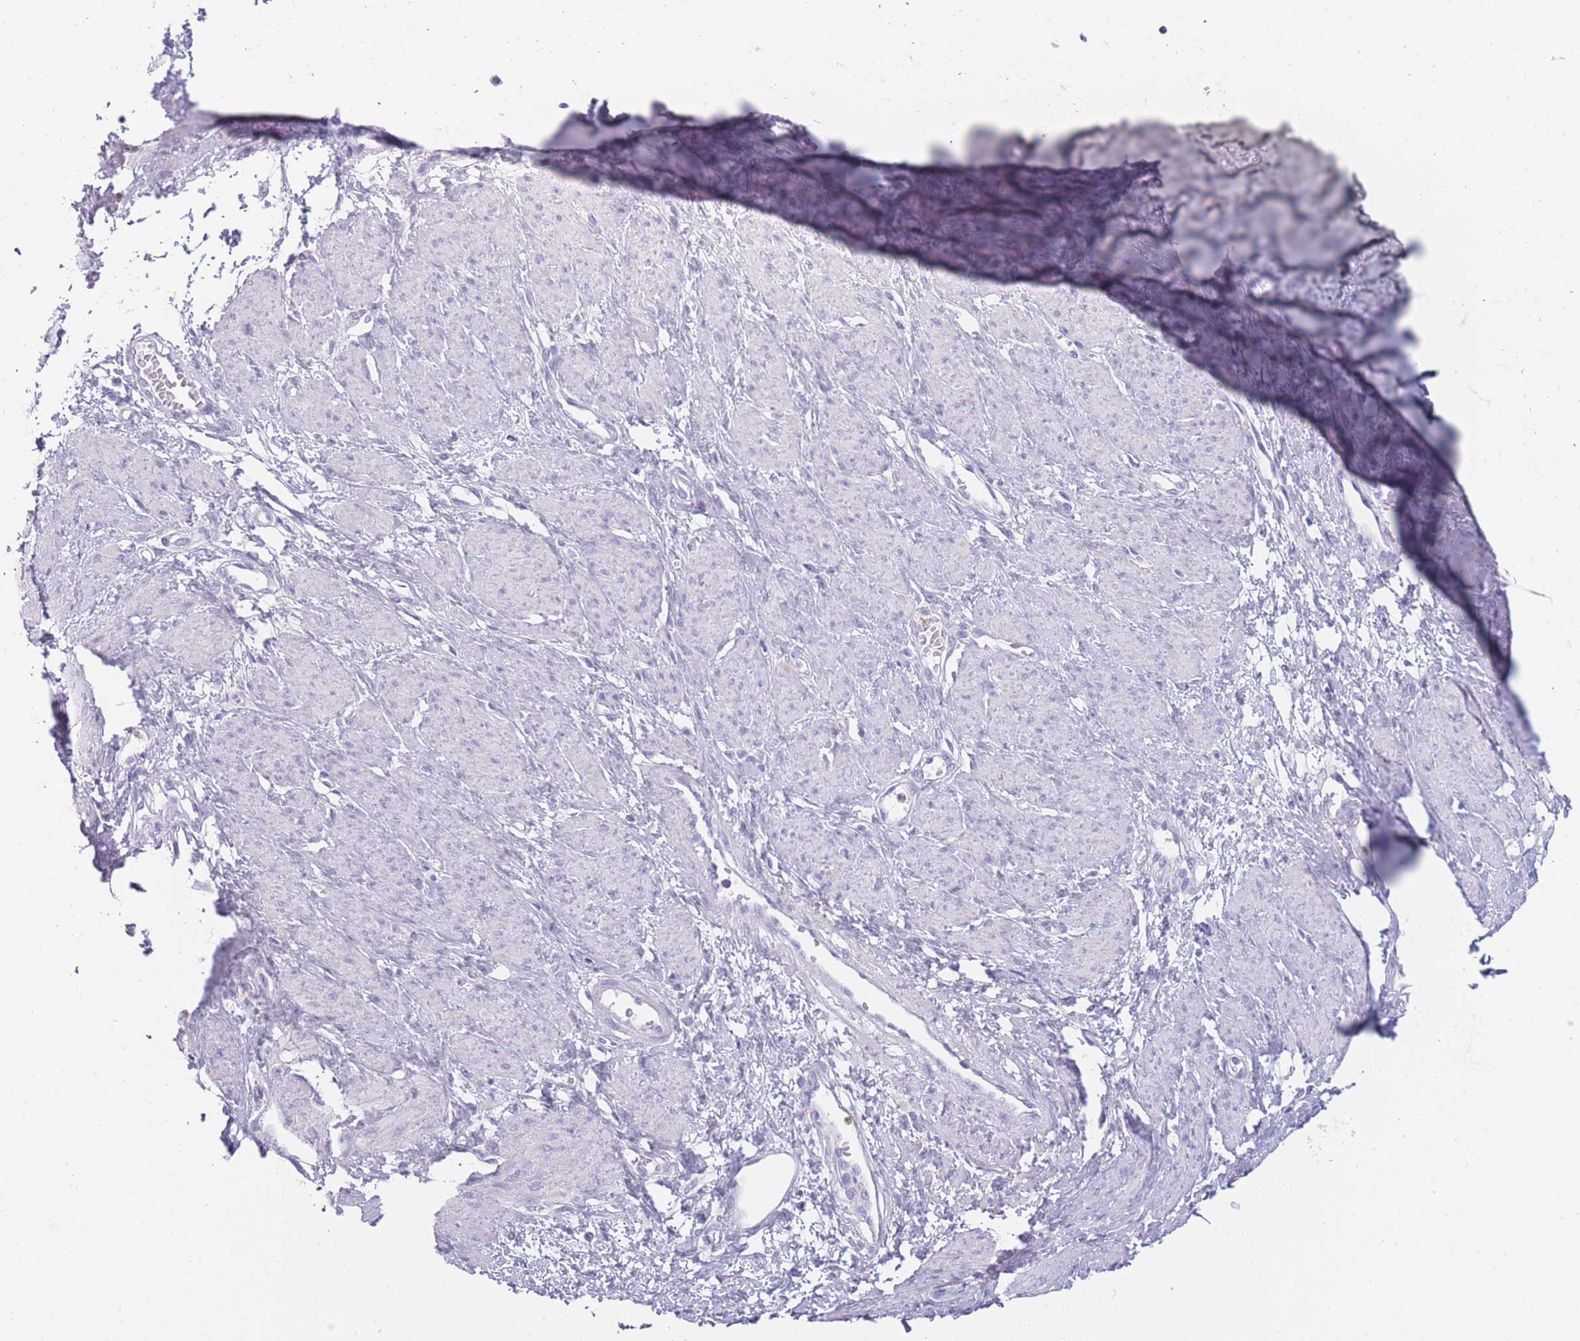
{"staining": {"intensity": "negative", "quantity": "none", "location": "none"}, "tissue": "smooth muscle", "cell_type": "Smooth muscle cells", "image_type": "normal", "snomed": [{"axis": "morphology", "description": "Normal tissue, NOS"}, {"axis": "topography", "description": "Smooth muscle"}, {"axis": "topography", "description": "Uterus"}], "caption": "There is no significant expression in smooth muscle cells of smooth muscle. (DAB (3,3'-diaminobenzidine) IHC, high magnification).", "gene": "ZNF627", "patient": {"sex": "female", "age": 39}}